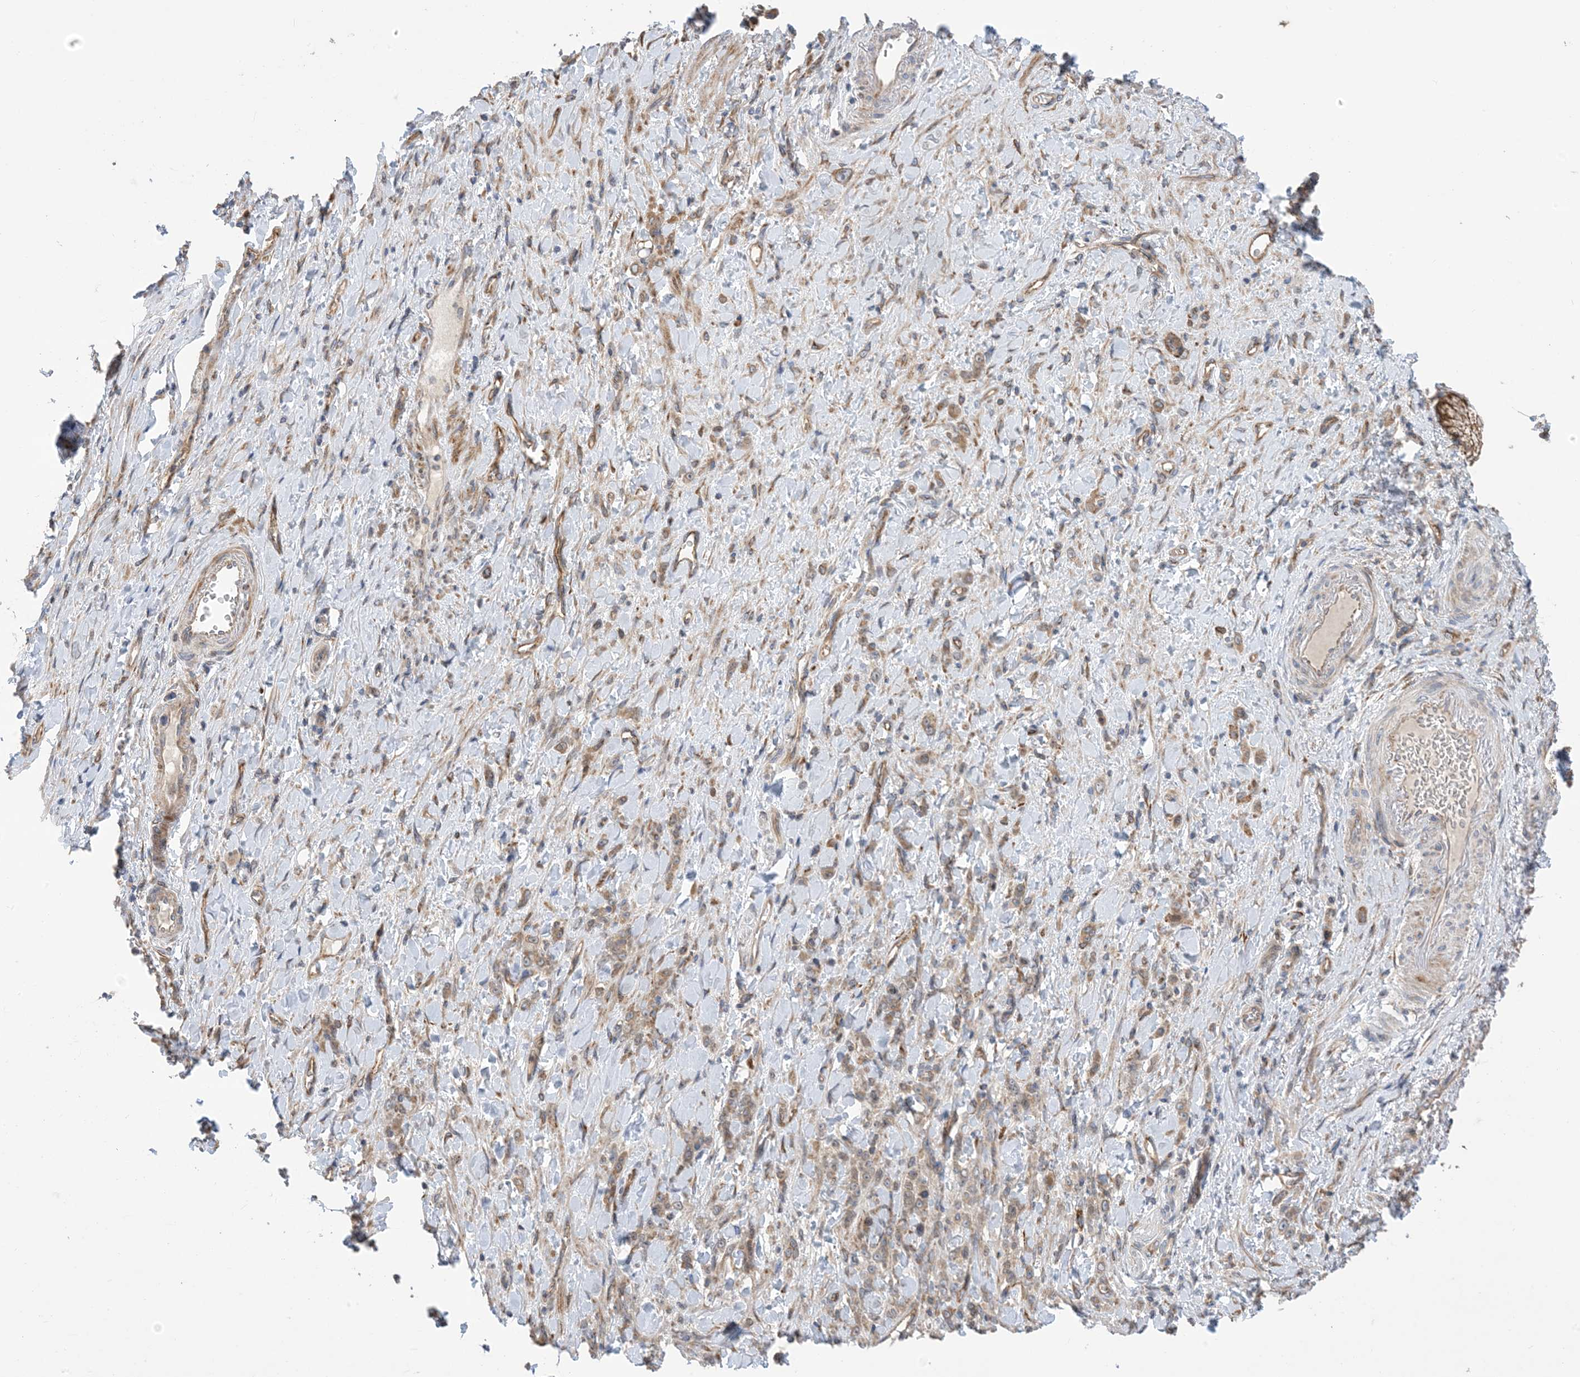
{"staining": {"intensity": "weak", "quantity": ">75%", "location": "cytoplasmic/membranous"}, "tissue": "stomach cancer", "cell_type": "Tumor cells", "image_type": "cancer", "snomed": [{"axis": "morphology", "description": "Normal tissue, NOS"}, {"axis": "morphology", "description": "Adenocarcinoma, NOS"}, {"axis": "topography", "description": "Stomach"}], "caption": "This image shows immunohistochemistry staining of stomach cancer (adenocarcinoma), with low weak cytoplasmic/membranous positivity in about >75% of tumor cells.", "gene": "CLEC16A", "patient": {"sex": "male", "age": 82}}